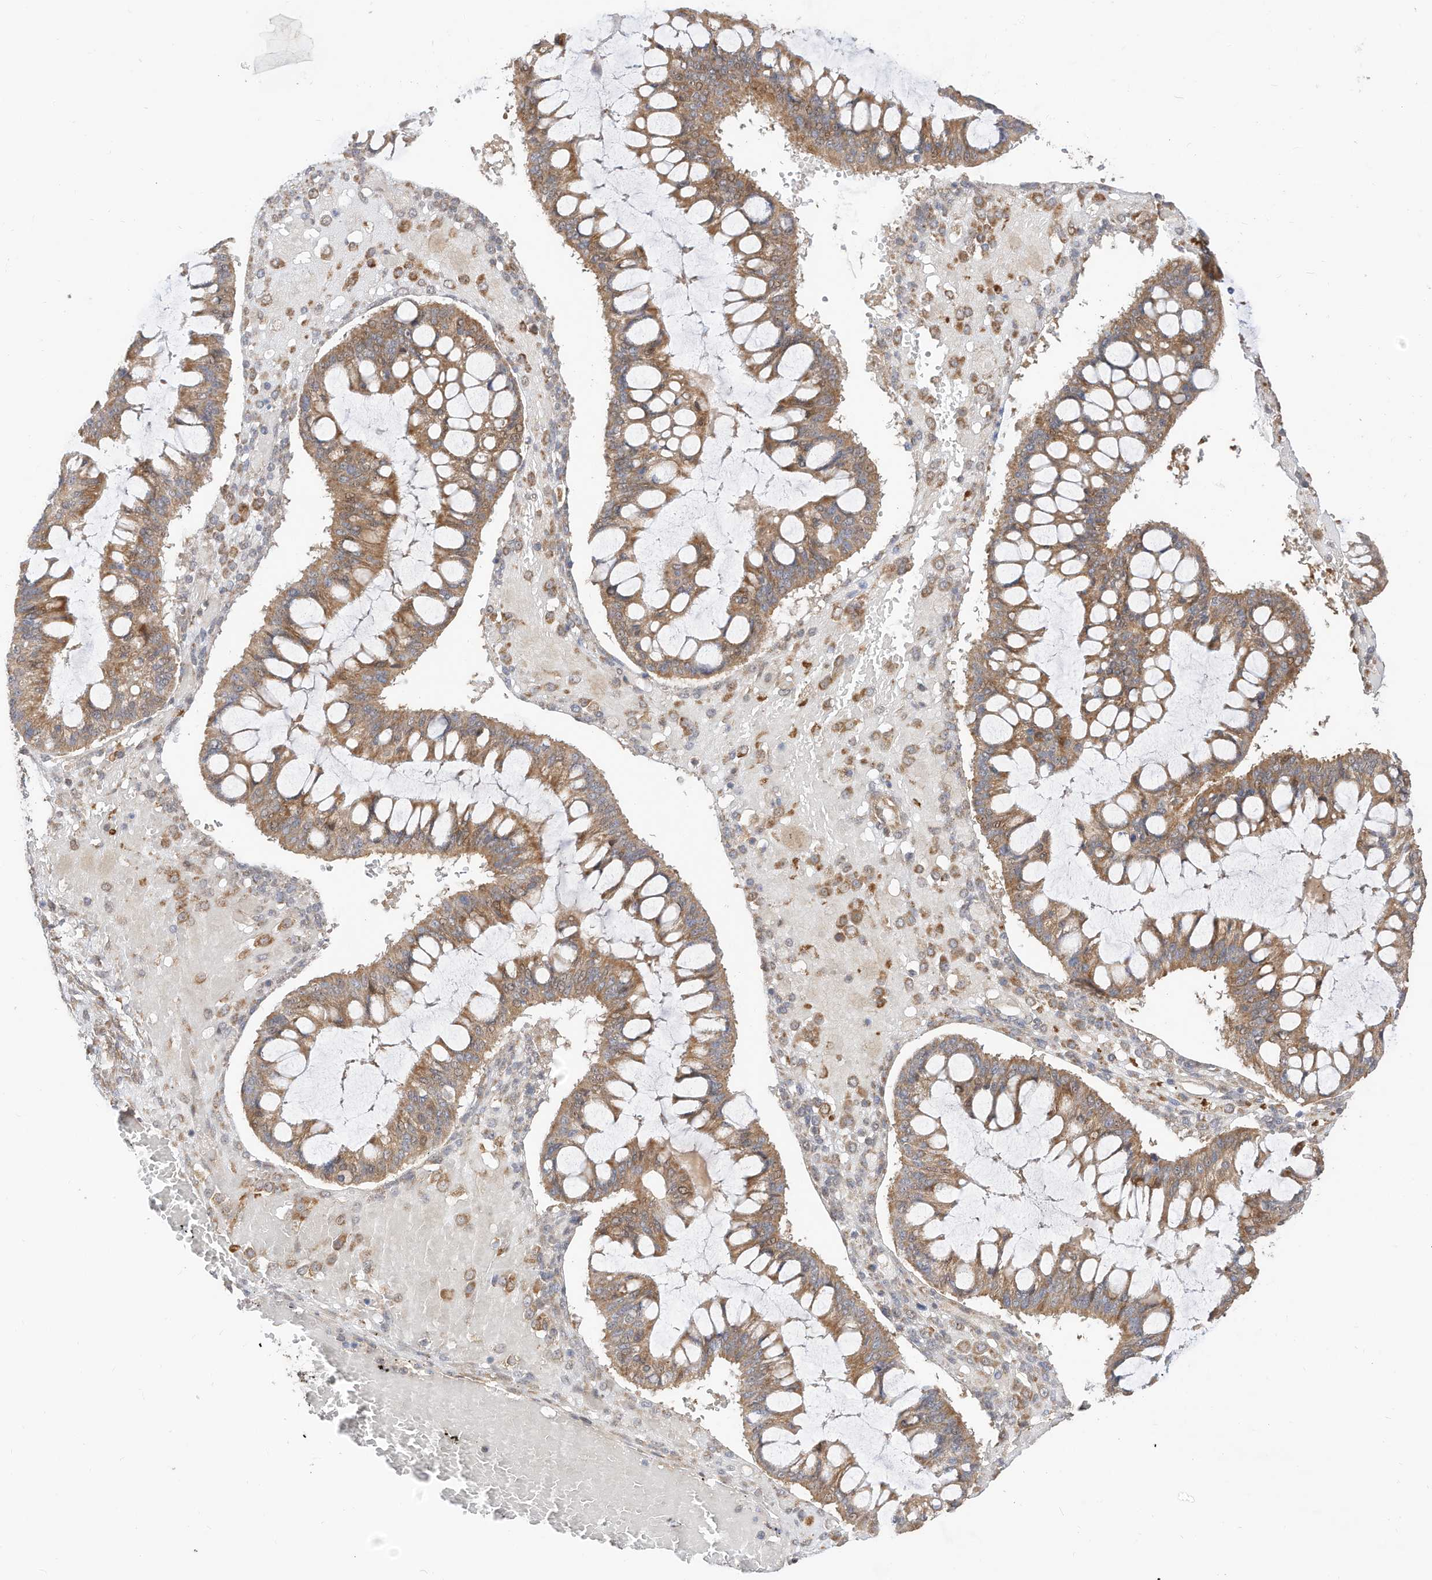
{"staining": {"intensity": "moderate", "quantity": ">75%", "location": "cytoplasmic/membranous"}, "tissue": "ovarian cancer", "cell_type": "Tumor cells", "image_type": "cancer", "snomed": [{"axis": "morphology", "description": "Cystadenocarcinoma, mucinous, NOS"}, {"axis": "topography", "description": "Ovary"}], "caption": "Immunohistochemistry (IHC) of ovarian cancer (mucinous cystadenocarcinoma) reveals medium levels of moderate cytoplasmic/membranous staining in approximately >75% of tumor cells.", "gene": "CAGE1", "patient": {"sex": "female", "age": 73}}